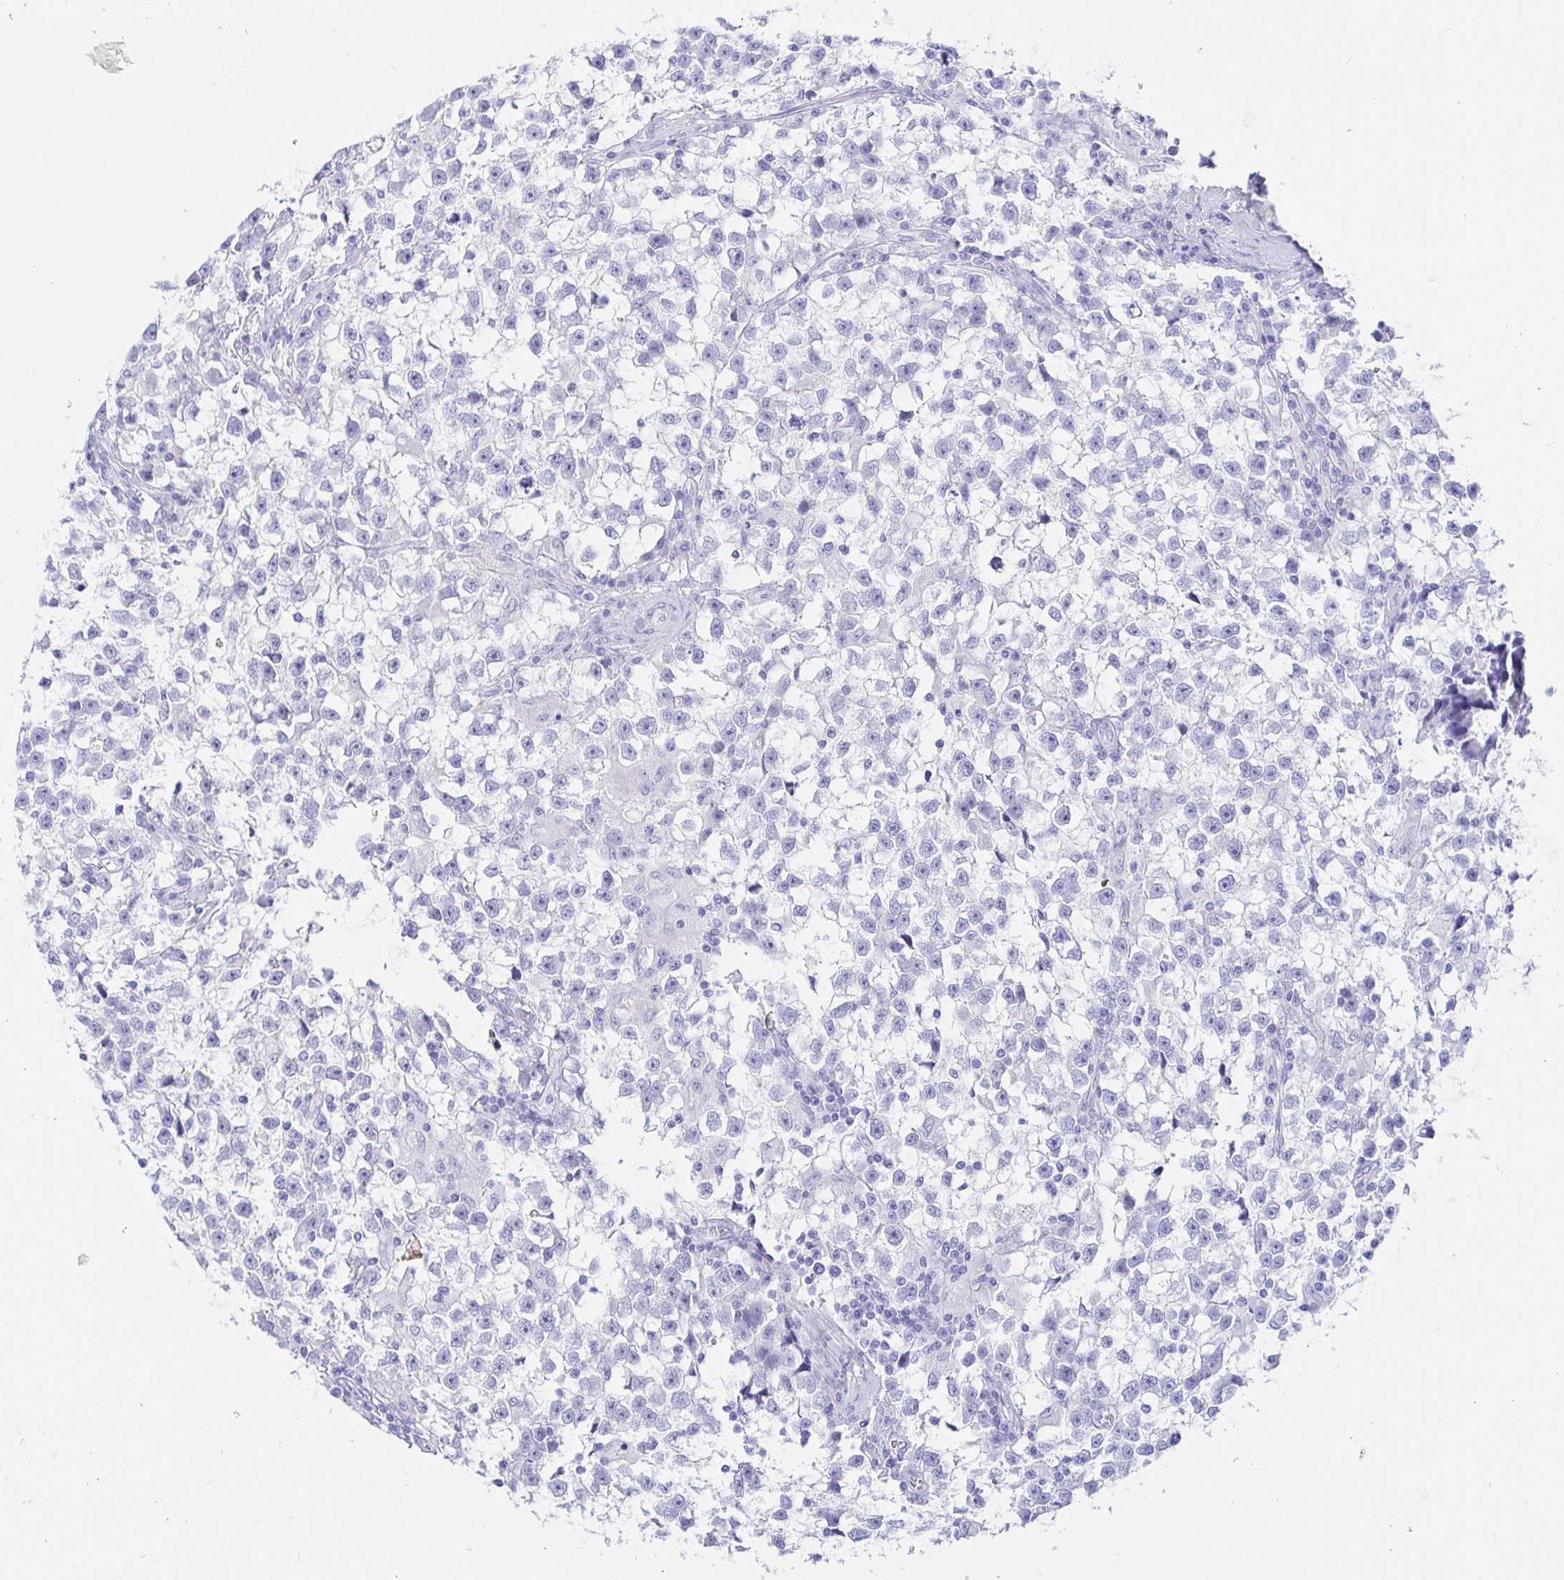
{"staining": {"intensity": "negative", "quantity": "none", "location": "none"}, "tissue": "testis cancer", "cell_type": "Tumor cells", "image_type": "cancer", "snomed": [{"axis": "morphology", "description": "Seminoma, NOS"}, {"axis": "topography", "description": "Testis"}], "caption": "Testis cancer was stained to show a protein in brown. There is no significant staining in tumor cells. Brightfield microscopy of immunohistochemistry stained with DAB (3,3'-diaminobenzidine) (brown) and hematoxylin (blue), captured at high magnification.", "gene": "KCNH6", "patient": {"sex": "male", "age": 31}}